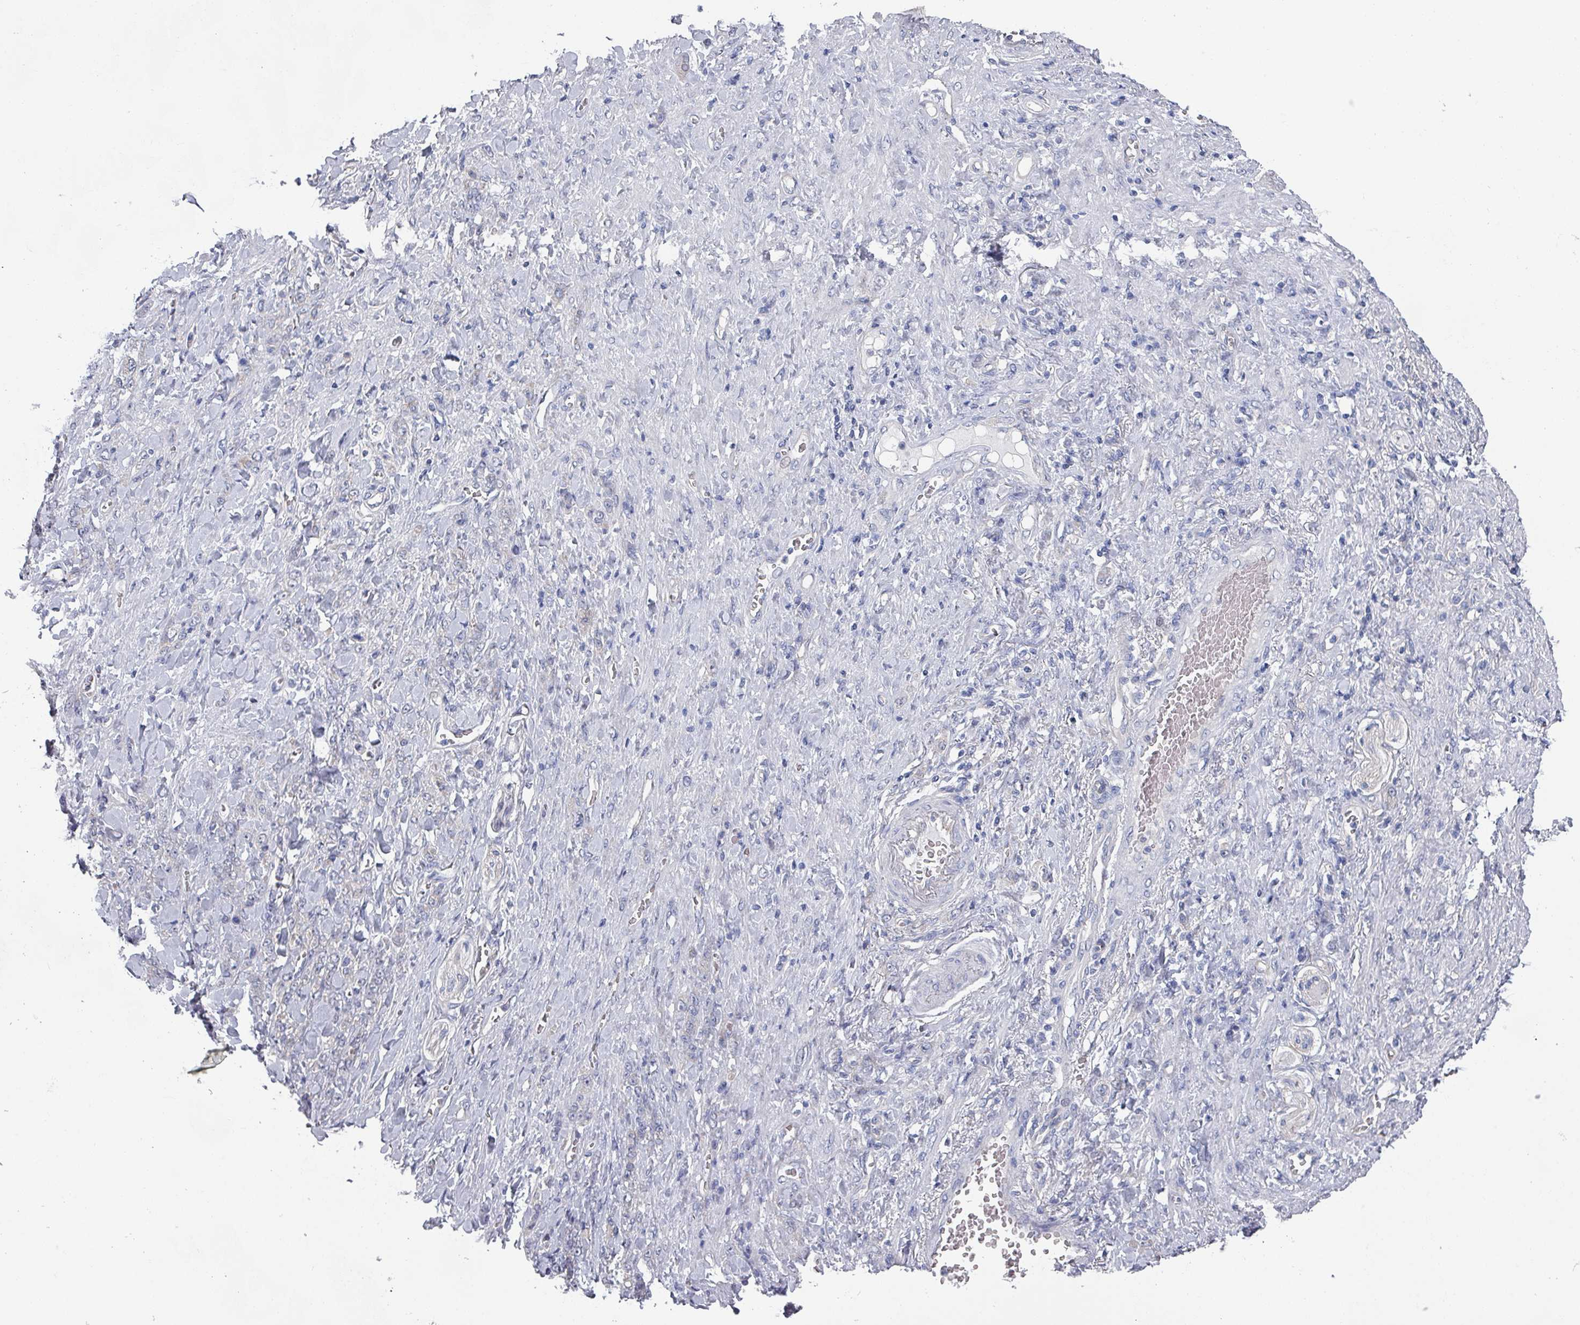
{"staining": {"intensity": "negative", "quantity": "none", "location": "none"}, "tissue": "stomach cancer", "cell_type": "Tumor cells", "image_type": "cancer", "snomed": [{"axis": "morphology", "description": "Normal tissue, NOS"}, {"axis": "morphology", "description": "Adenocarcinoma, NOS"}, {"axis": "topography", "description": "Stomach"}], "caption": "DAB immunohistochemical staining of stomach cancer shows no significant positivity in tumor cells. Brightfield microscopy of IHC stained with DAB (brown) and hematoxylin (blue), captured at high magnification.", "gene": "EFL1", "patient": {"sex": "male", "age": 82}}